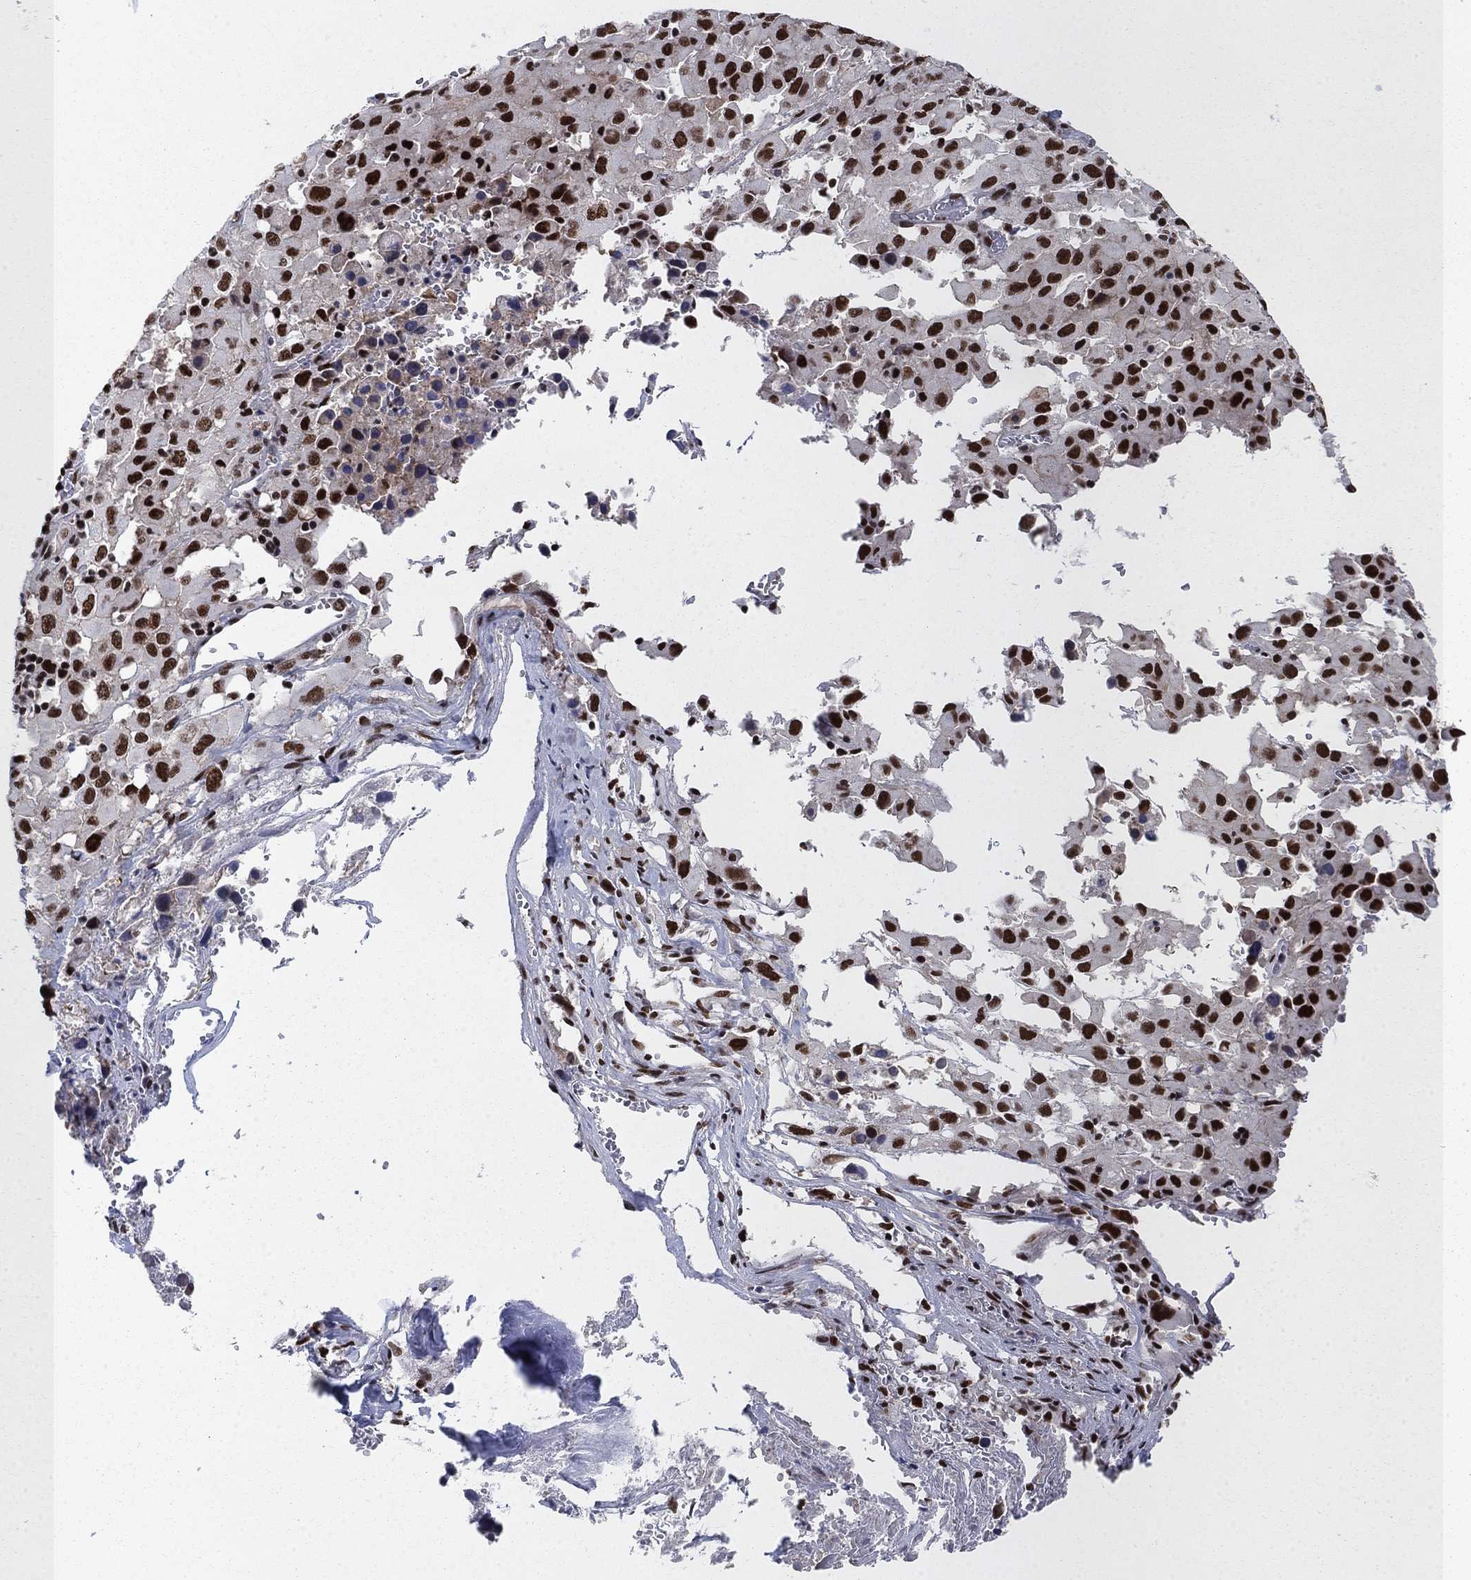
{"staining": {"intensity": "strong", "quantity": ">75%", "location": "nuclear"}, "tissue": "melanoma", "cell_type": "Tumor cells", "image_type": "cancer", "snomed": [{"axis": "morphology", "description": "Malignant melanoma, Metastatic site"}, {"axis": "topography", "description": "Lymph node"}], "caption": "Approximately >75% of tumor cells in melanoma show strong nuclear protein staining as visualized by brown immunohistochemical staining.", "gene": "RPRD1B", "patient": {"sex": "male", "age": 50}}